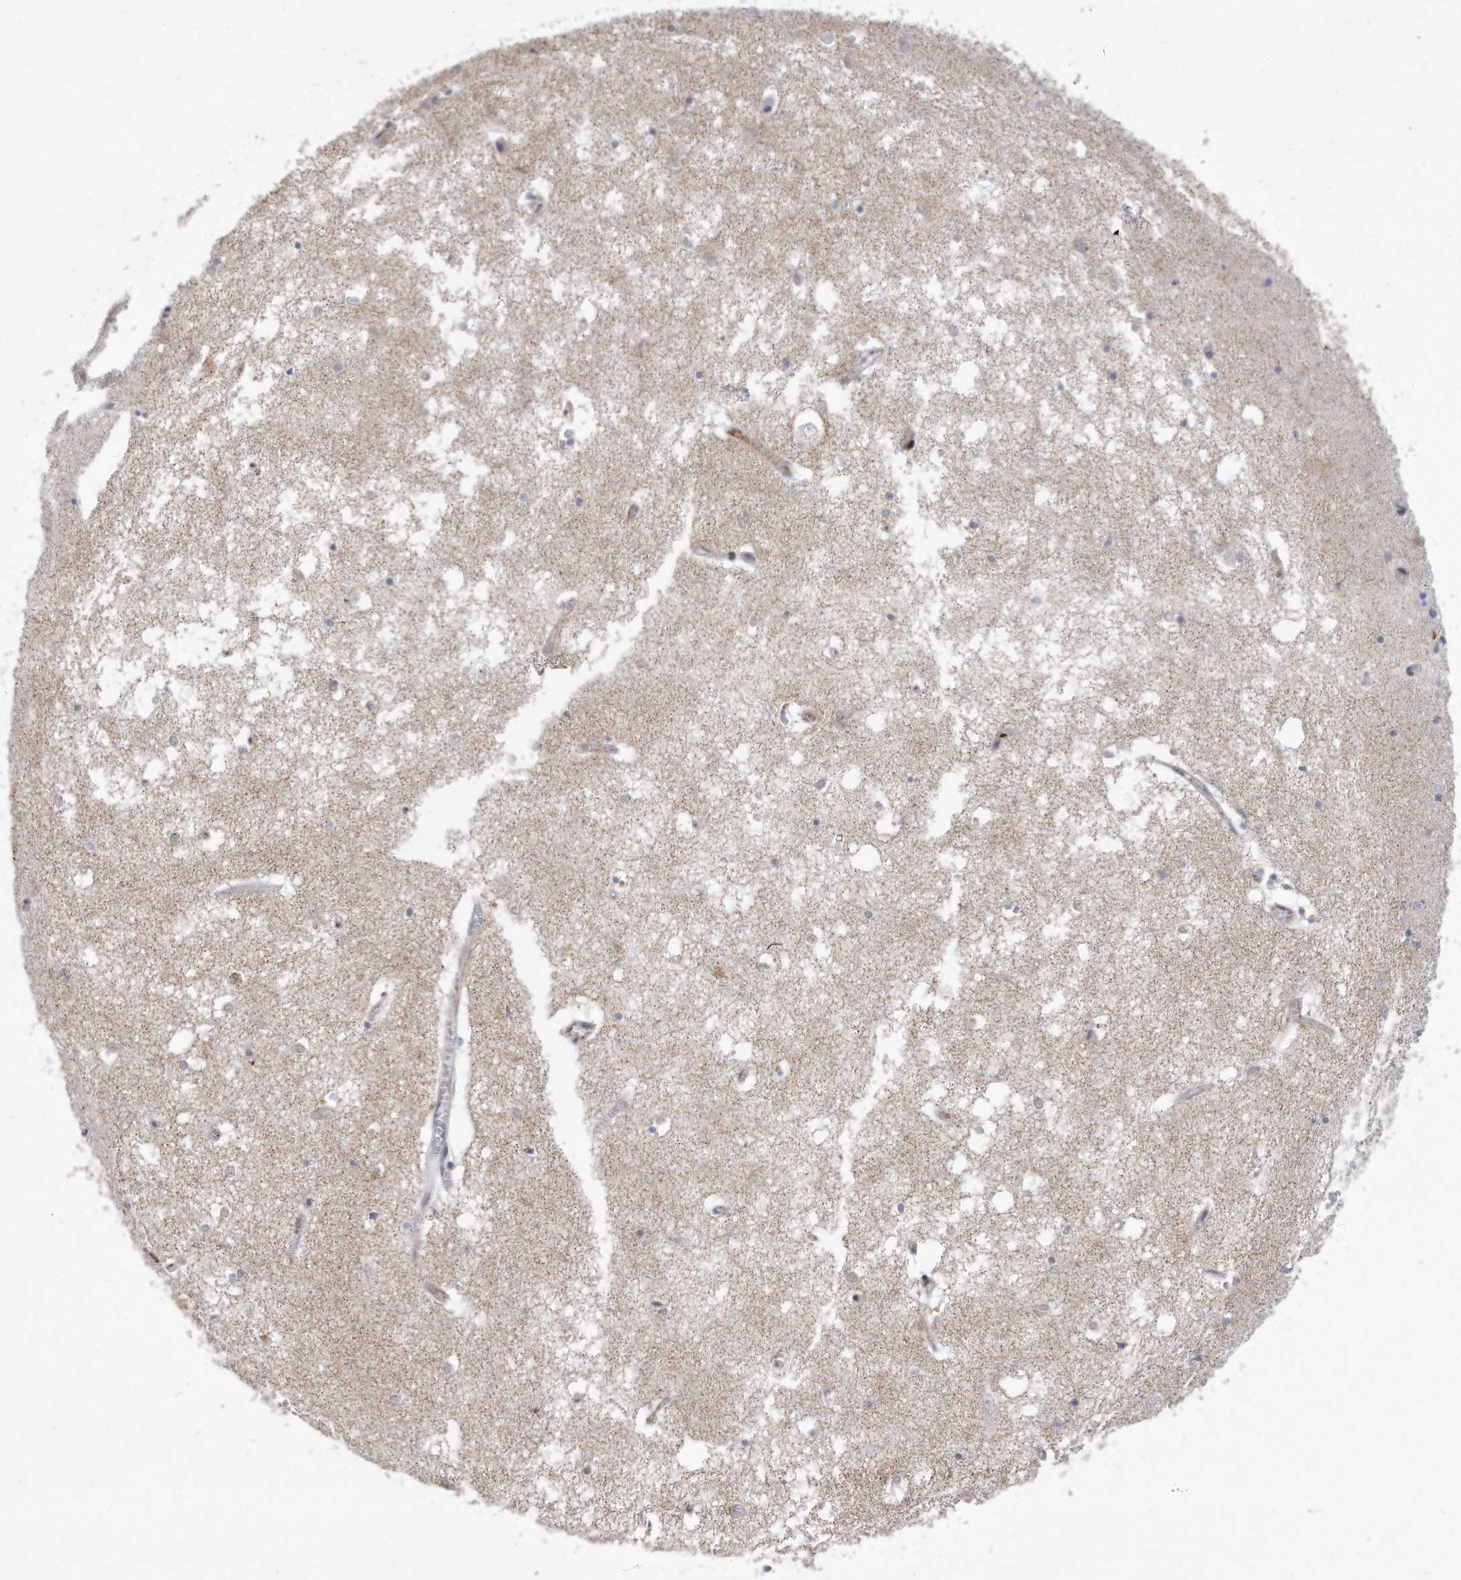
{"staining": {"intensity": "negative", "quantity": "none", "location": "none"}, "tissue": "hippocampus", "cell_type": "Glial cells", "image_type": "normal", "snomed": [{"axis": "morphology", "description": "Normal tissue, NOS"}, {"axis": "topography", "description": "Hippocampus"}], "caption": "An image of hippocampus stained for a protein shows no brown staining in glial cells. The staining is performed using DAB brown chromogen with nuclei counter-stained in using hematoxylin.", "gene": "PGBD2", "patient": {"sex": "male", "age": 70}}